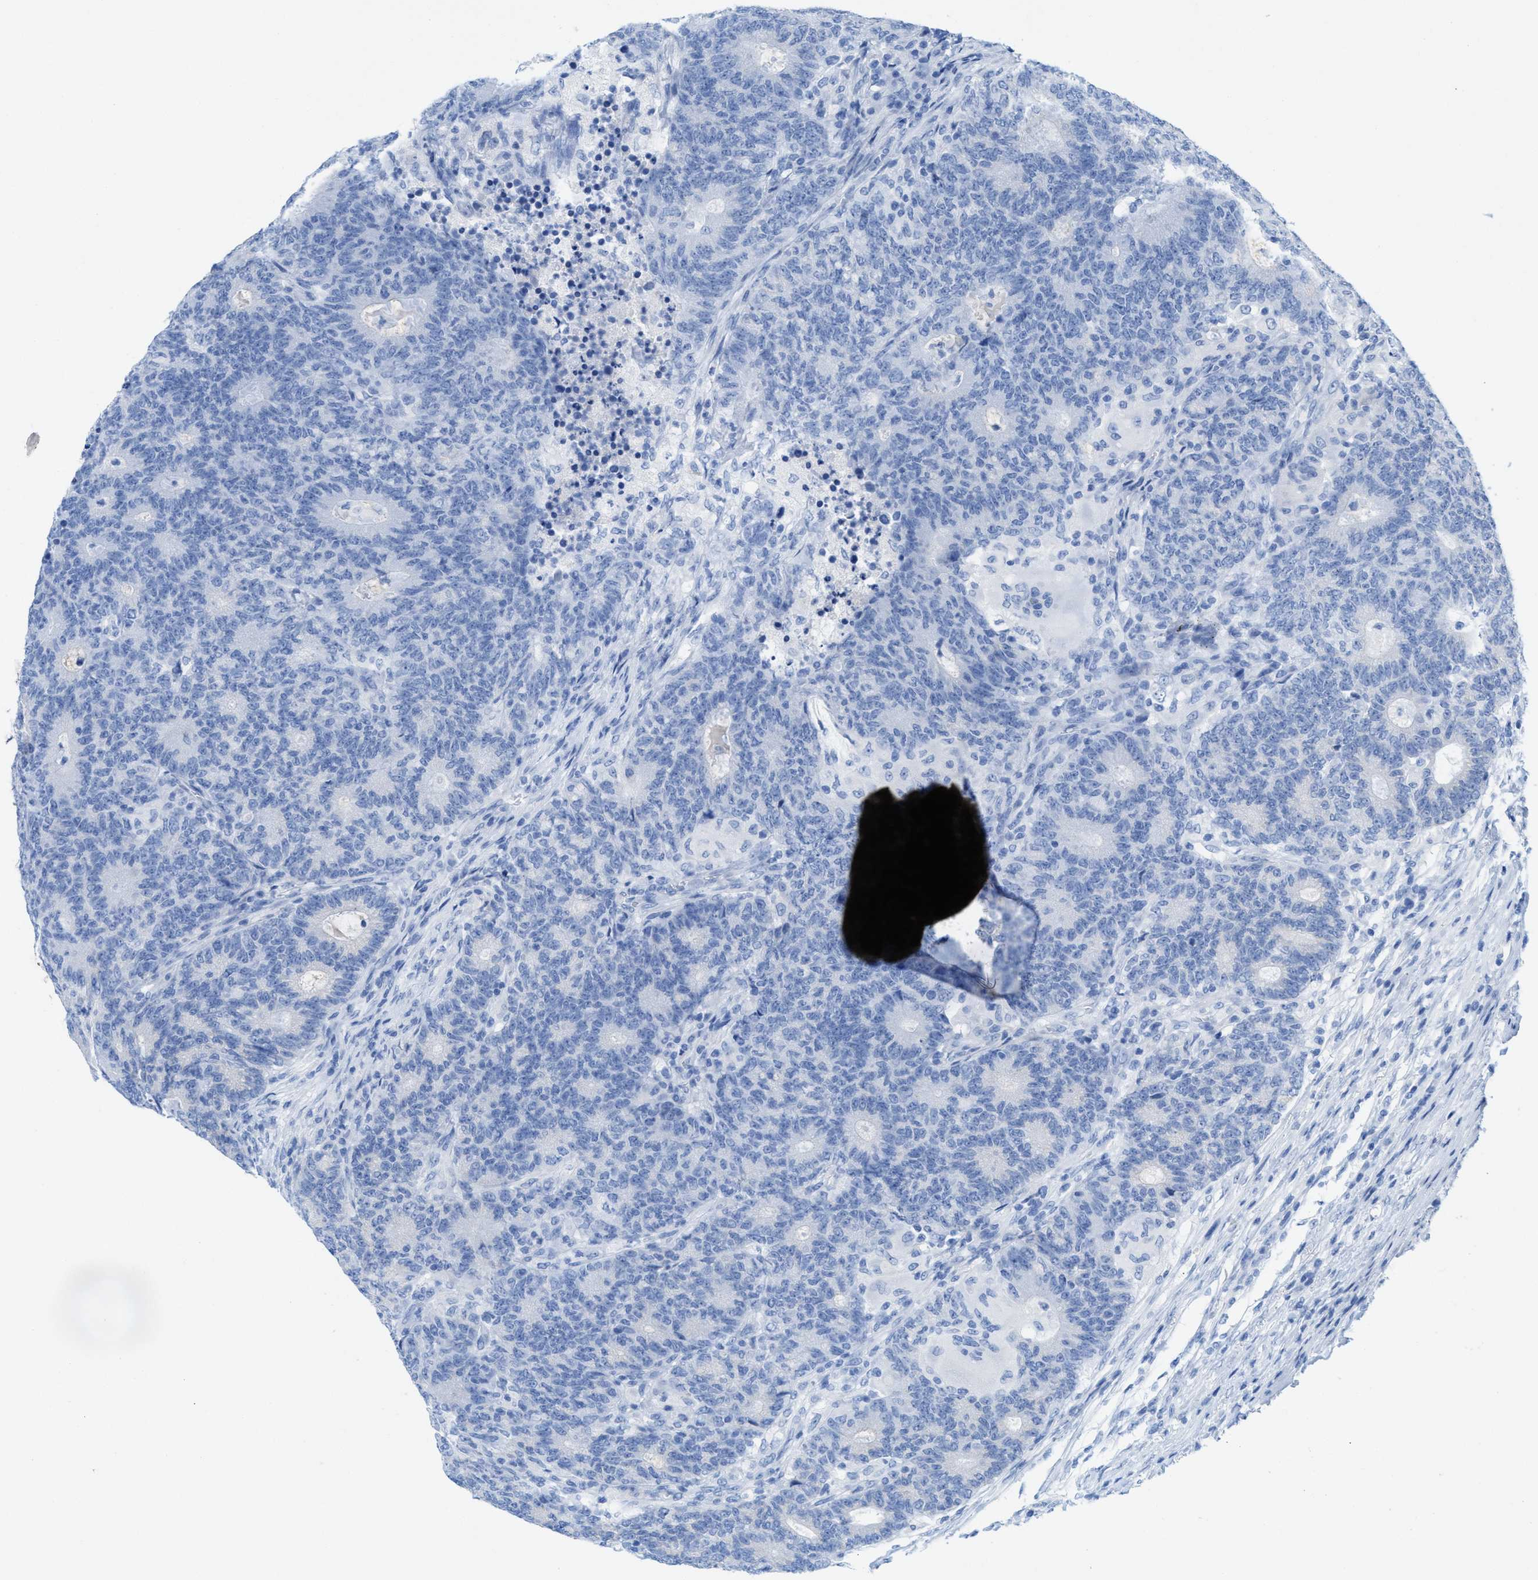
{"staining": {"intensity": "negative", "quantity": "none", "location": "none"}, "tissue": "colorectal cancer", "cell_type": "Tumor cells", "image_type": "cancer", "snomed": [{"axis": "morphology", "description": "Normal tissue, NOS"}, {"axis": "morphology", "description": "Adenocarcinoma, NOS"}, {"axis": "topography", "description": "Colon"}], "caption": "Immunohistochemical staining of colorectal cancer (adenocarcinoma) reveals no significant expression in tumor cells. (Immunohistochemistry, brightfield microscopy, high magnification).", "gene": "ANKFN1", "patient": {"sex": "female", "age": 75}}